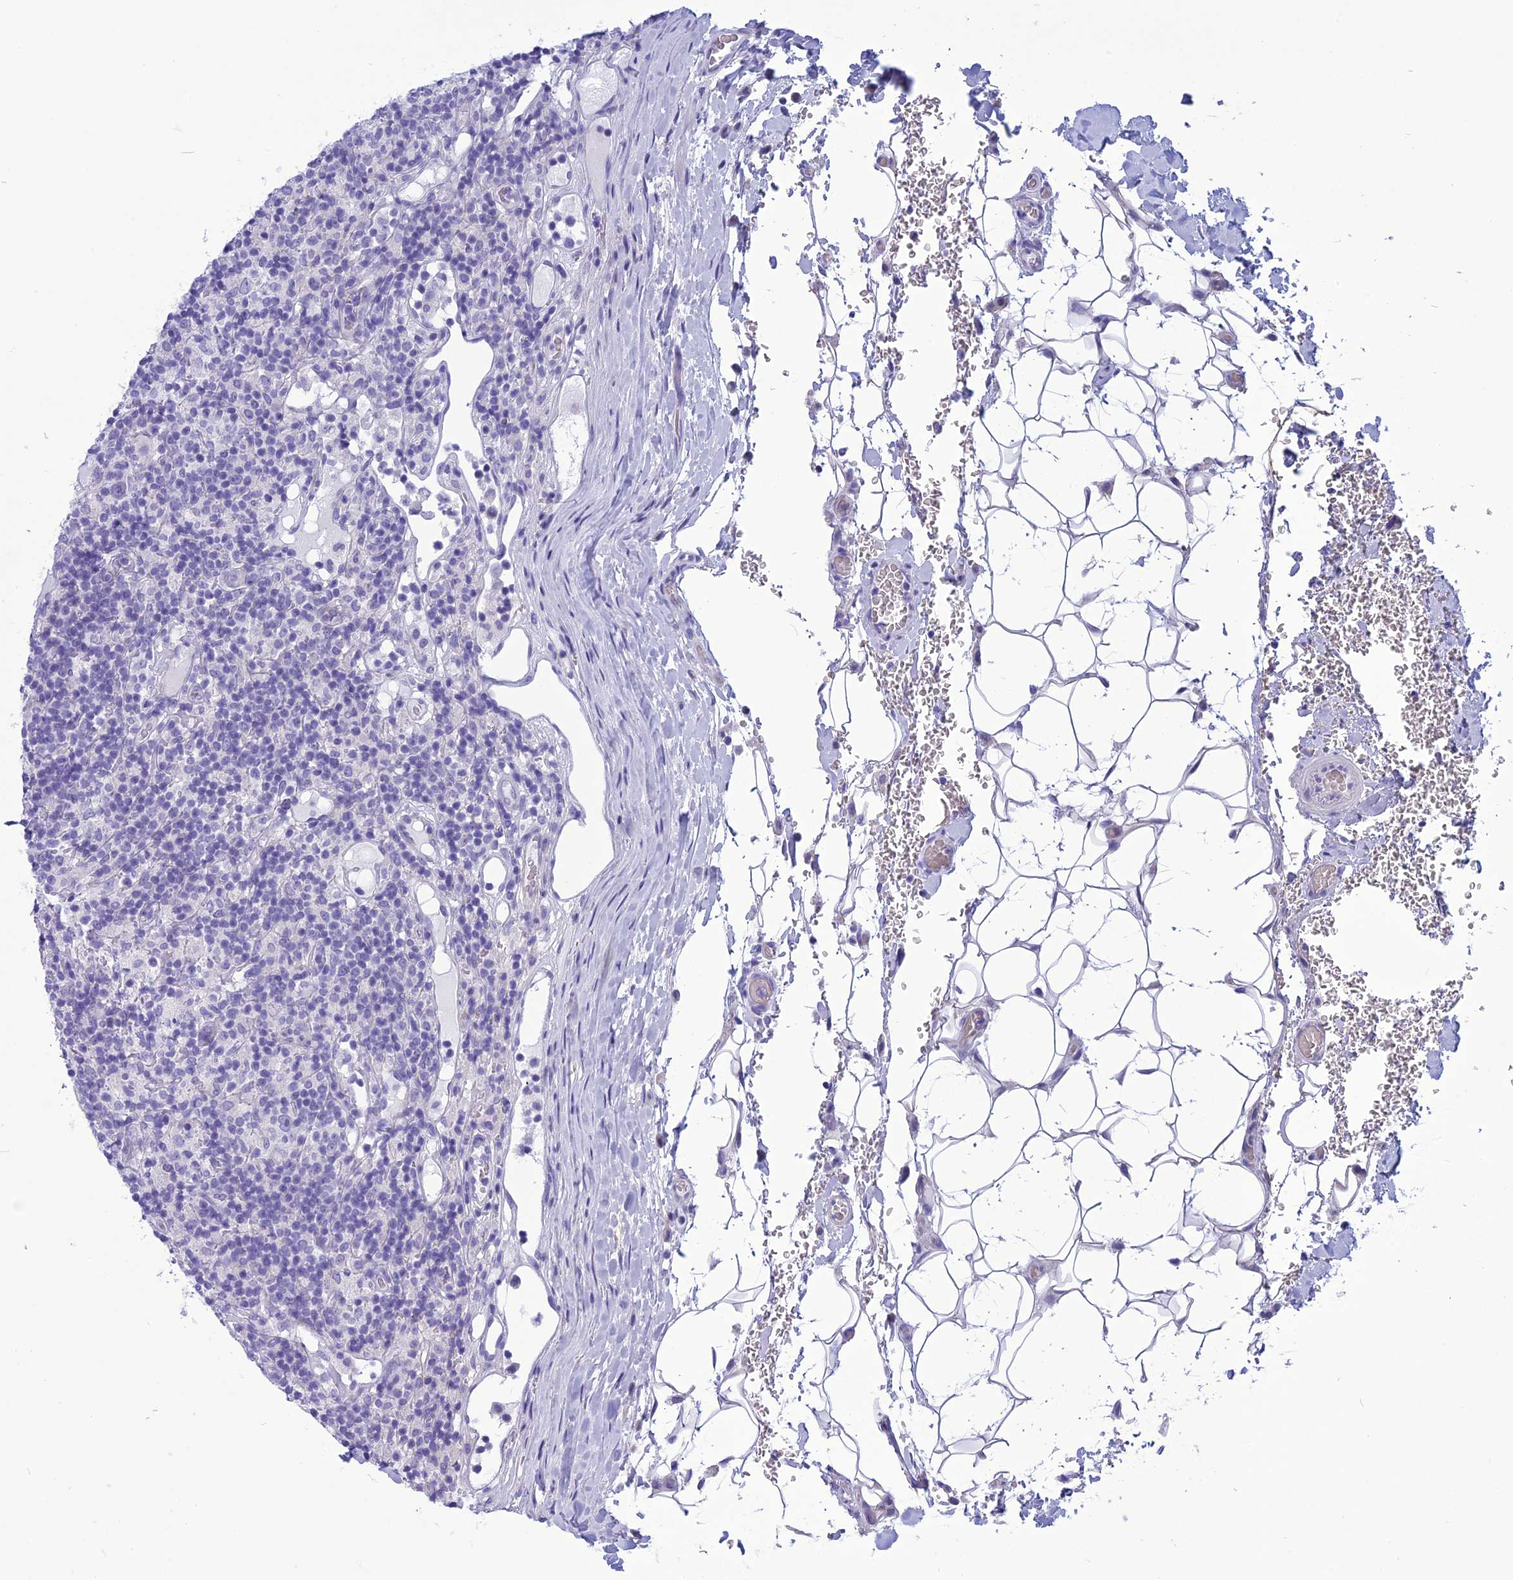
{"staining": {"intensity": "negative", "quantity": "none", "location": "none"}, "tissue": "lymphoma", "cell_type": "Tumor cells", "image_type": "cancer", "snomed": [{"axis": "morphology", "description": "Hodgkin's disease, NOS"}, {"axis": "topography", "description": "Lymph node"}], "caption": "DAB (3,3'-diaminobenzidine) immunohistochemical staining of human Hodgkin's disease displays no significant staining in tumor cells.", "gene": "BBS2", "patient": {"sex": "male", "age": 70}}